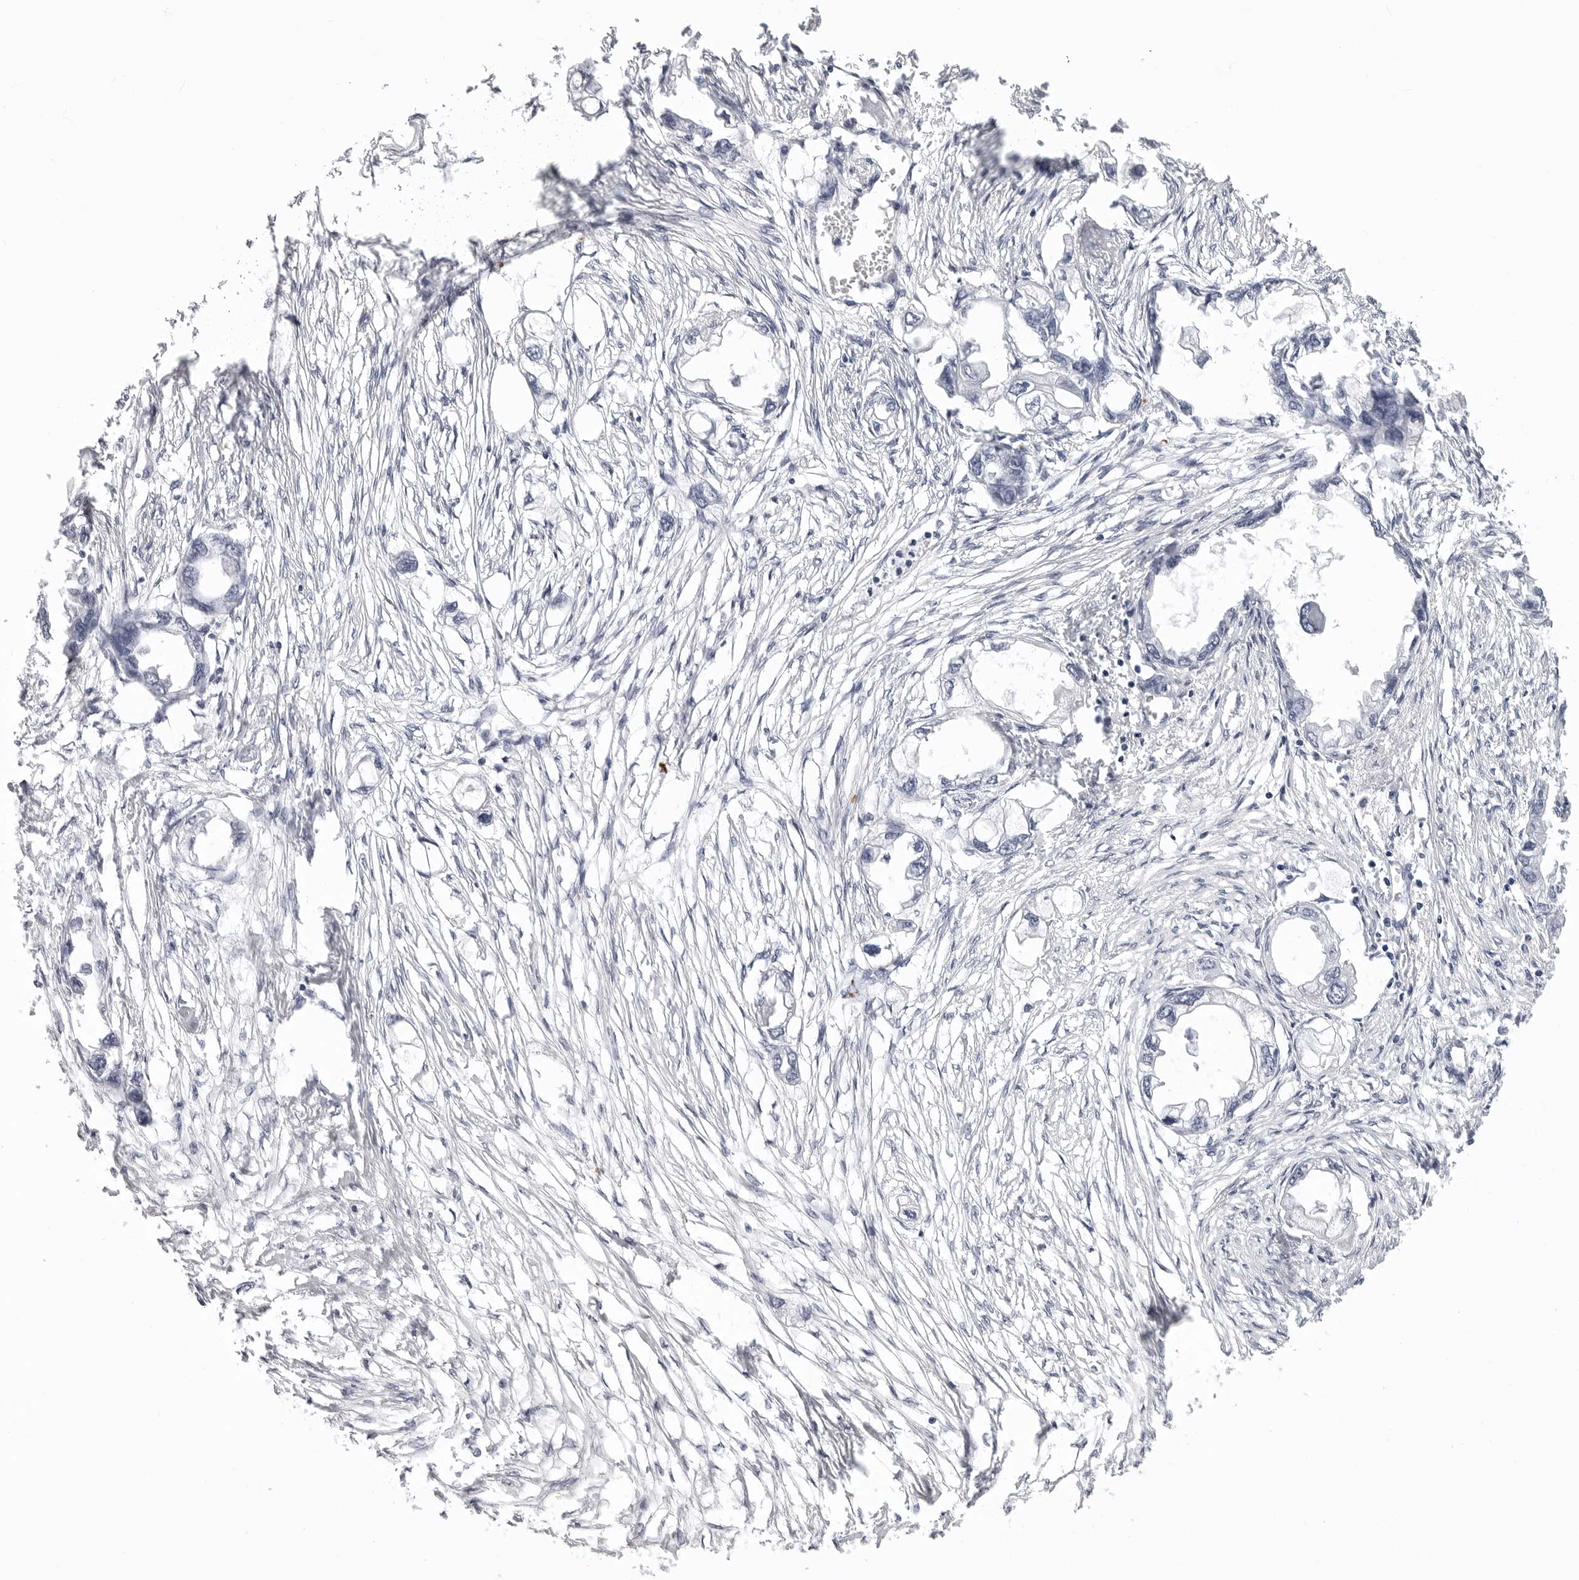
{"staining": {"intensity": "negative", "quantity": "none", "location": "none"}, "tissue": "endometrial cancer", "cell_type": "Tumor cells", "image_type": "cancer", "snomed": [{"axis": "morphology", "description": "Adenocarcinoma, NOS"}, {"axis": "morphology", "description": "Adenocarcinoma, metastatic, NOS"}, {"axis": "topography", "description": "Adipose tissue"}, {"axis": "topography", "description": "Endometrium"}], "caption": "This image is of endometrial cancer stained with immunohistochemistry (IHC) to label a protein in brown with the nuclei are counter-stained blue. There is no staining in tumor cells.", "gene": "LGALS4", "patient": {"sex": "female", "age": 67}}